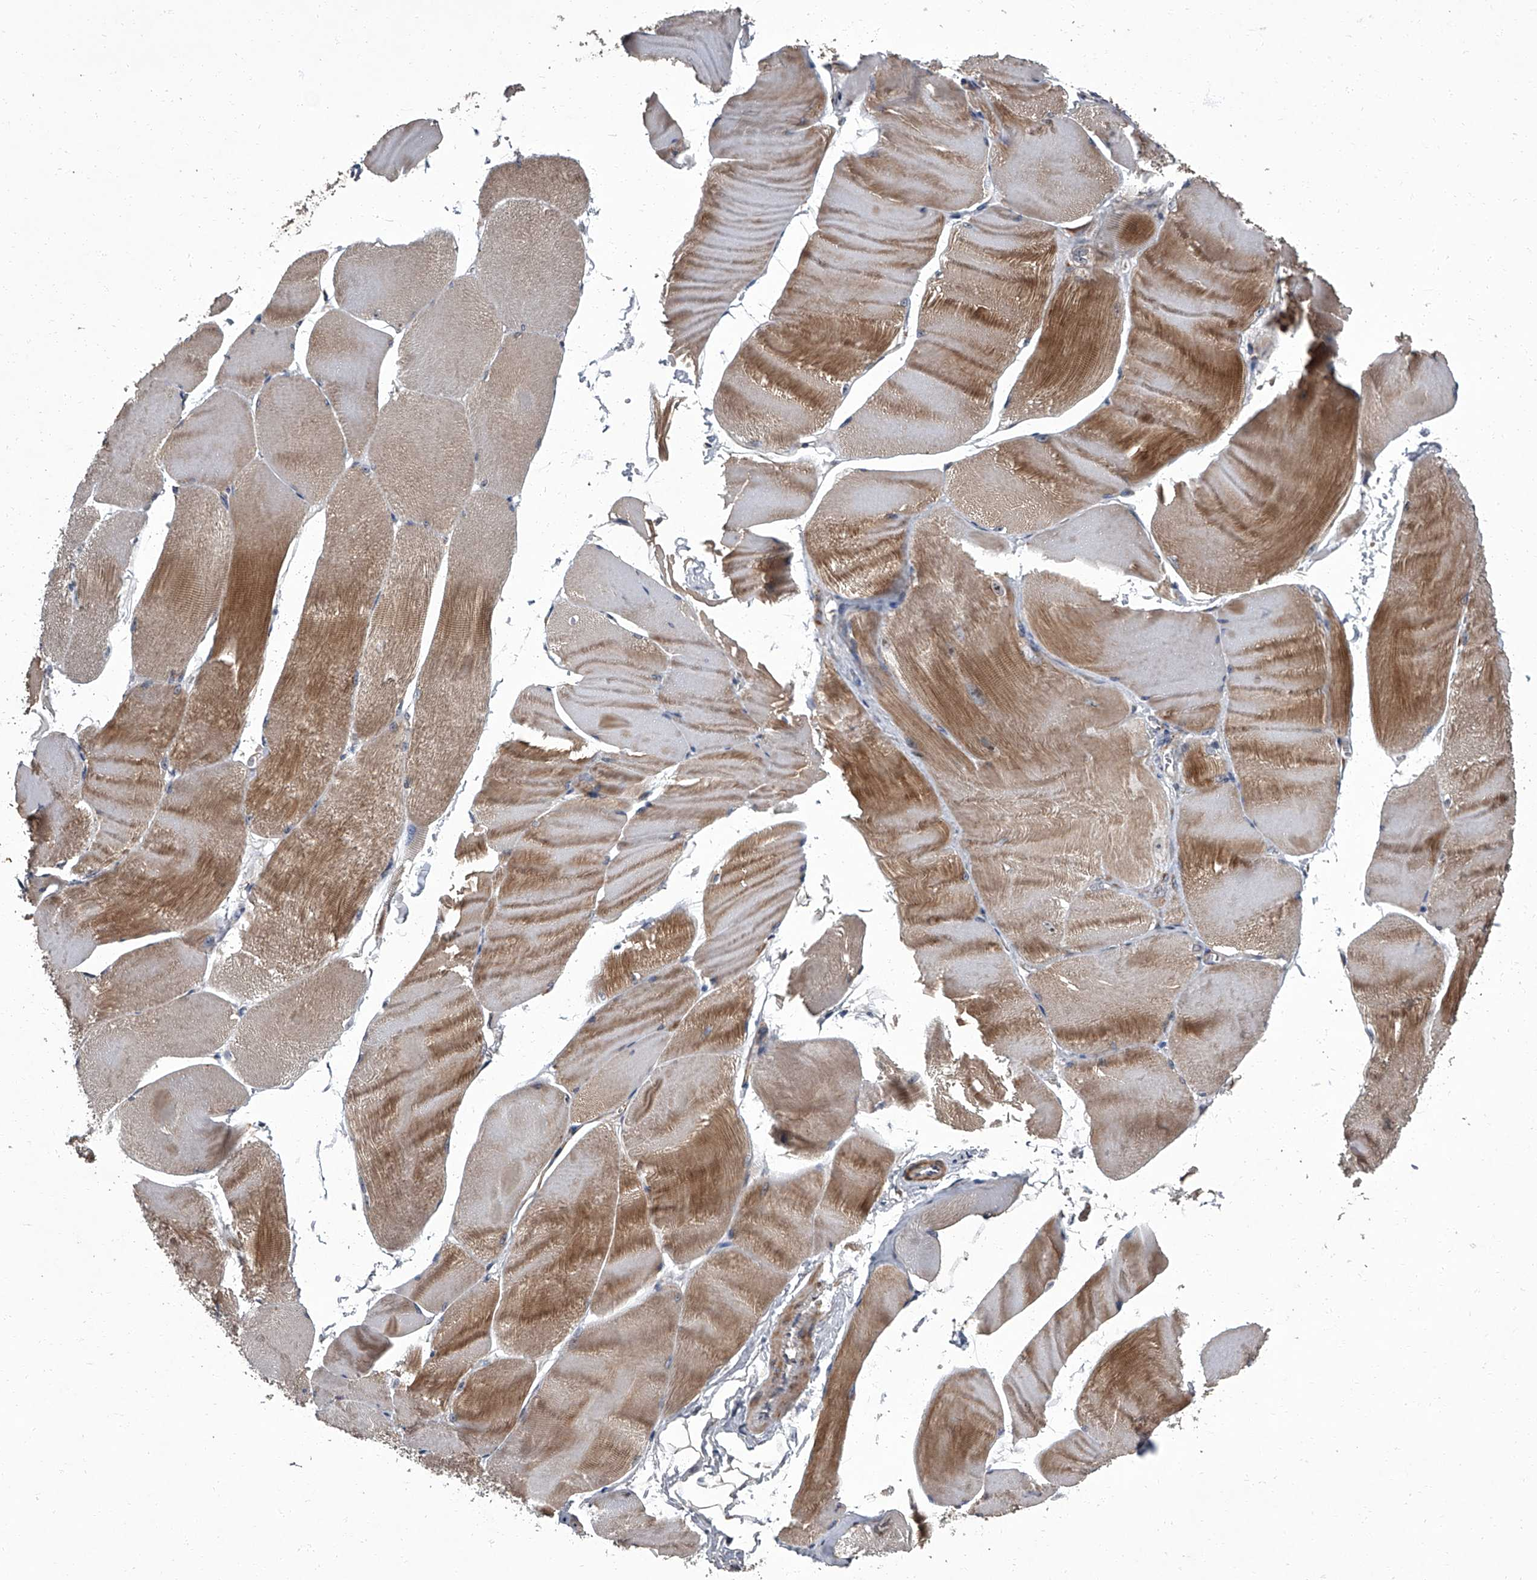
{"staining": {"intensity": "moderate", "quantity": ">75%", "location": "cytoplasmic/membranous"}, "tissue": "skeletal muscle", "cell_type": "Myocytes", "image_type": "normal", "snomed": [{"axis": "morphology", "description": "Normal tissue, NOS"}, {"axis": "morphology", "description": "Basal cell carcinoma"}, {"axis": "topography", "description": "Skeletal muscle"}], "caption": "Skeletal muscle stained with IHC demonstrates moderate cytoplasmic/membranous expression in approximately >75% of myocytes.", "gene": "SIRT4", "patient": {"sex": "female", "age": 64}}